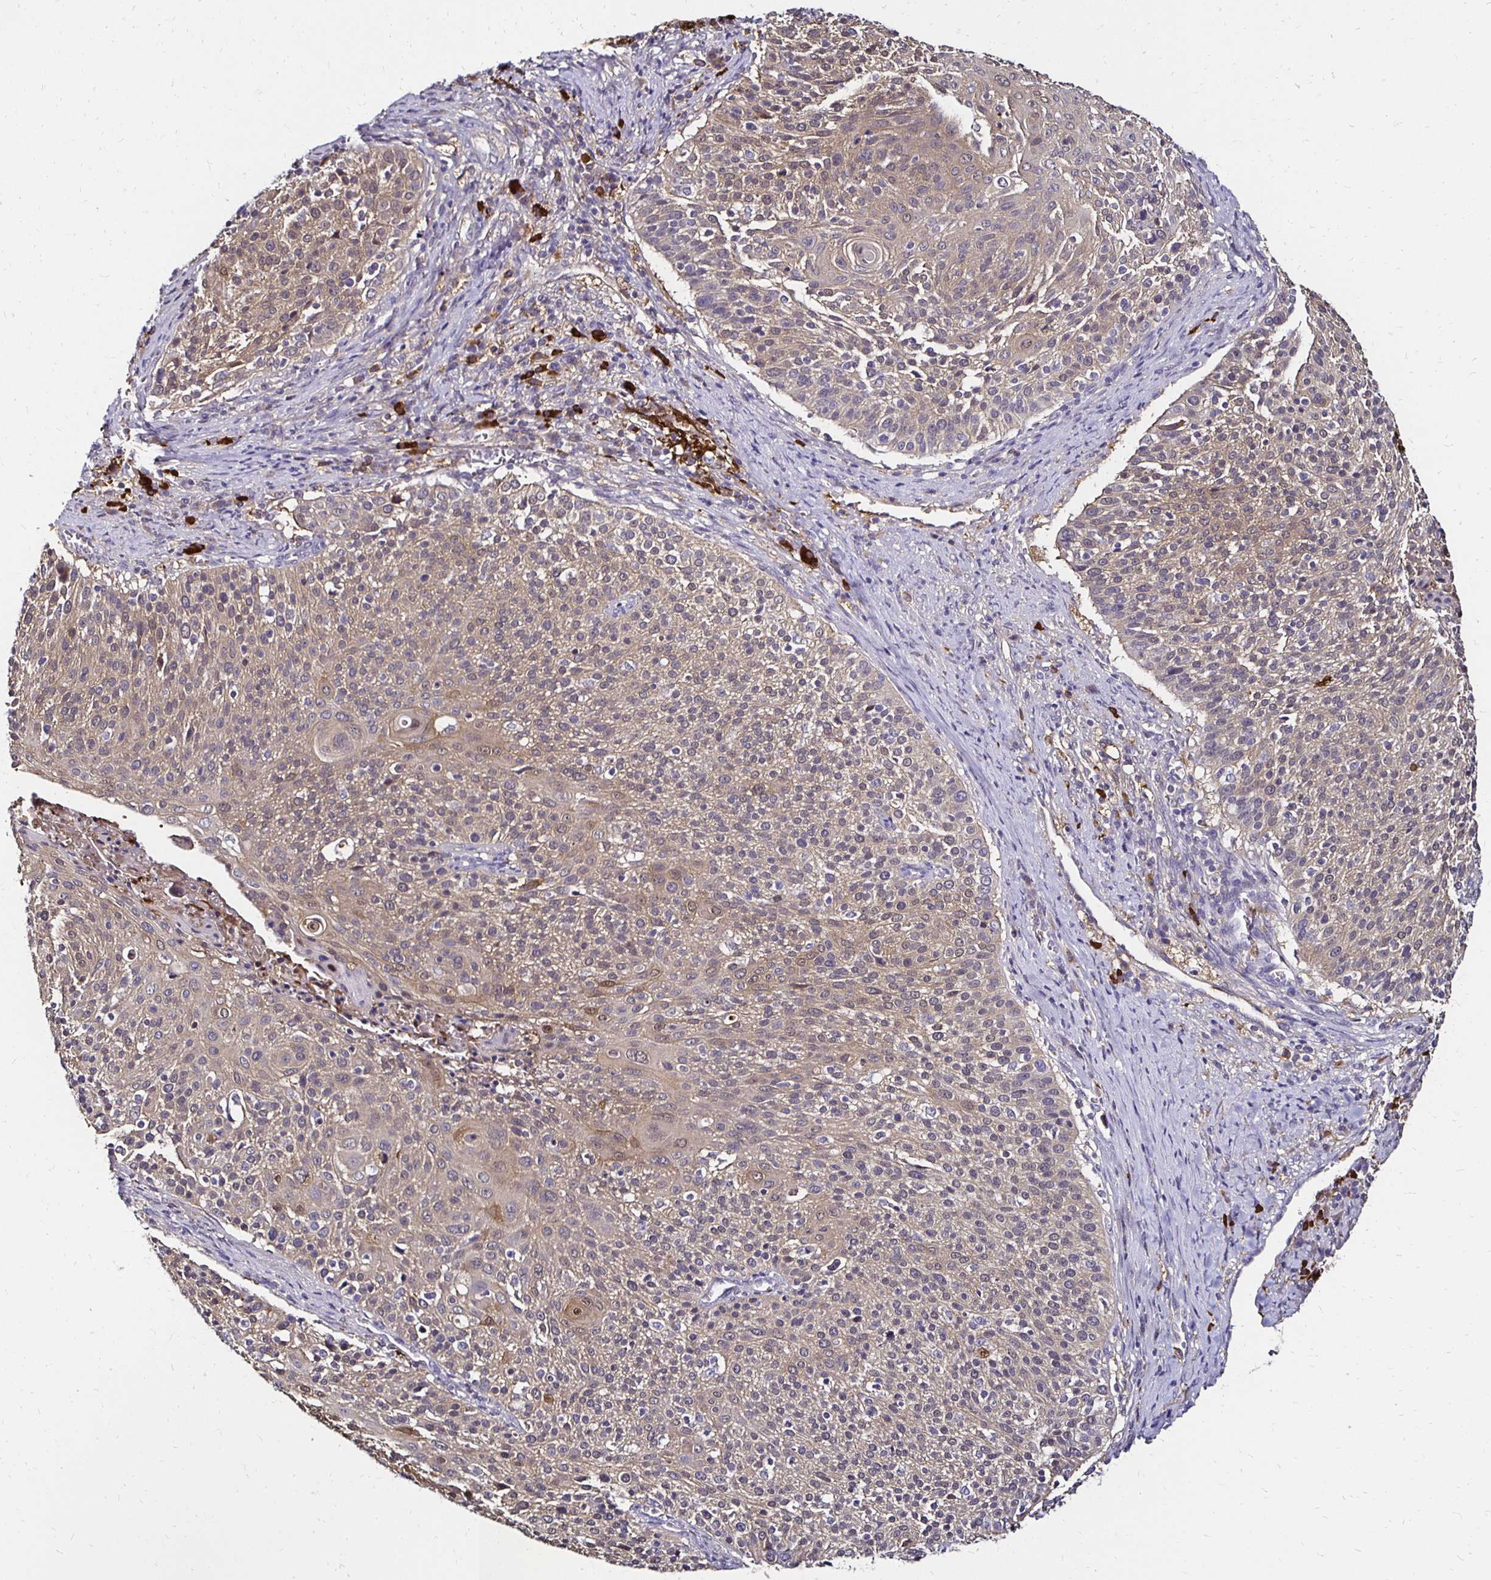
{"staining": {"intensity": "weak", "quantity": "25%-75%", "location": "cytoplasmic/membranous"}, "tissue": "cervical cancer", "cell_type": "Tumor cells", "image_type": "cancer", "snomed": [{"axis": "morphology", "description": "Squamous cell carcinoma, NOS"}, {"axis": "topography", "description": "Cervix"}], "caption": "Cervical cancer stained with immunohistochemistry exhibits weak cytoplasmic/membranous staining in about 25%-75% of tumor cells.", "gene": "TXN", "patient": {"sex": "female", "age": 31}}